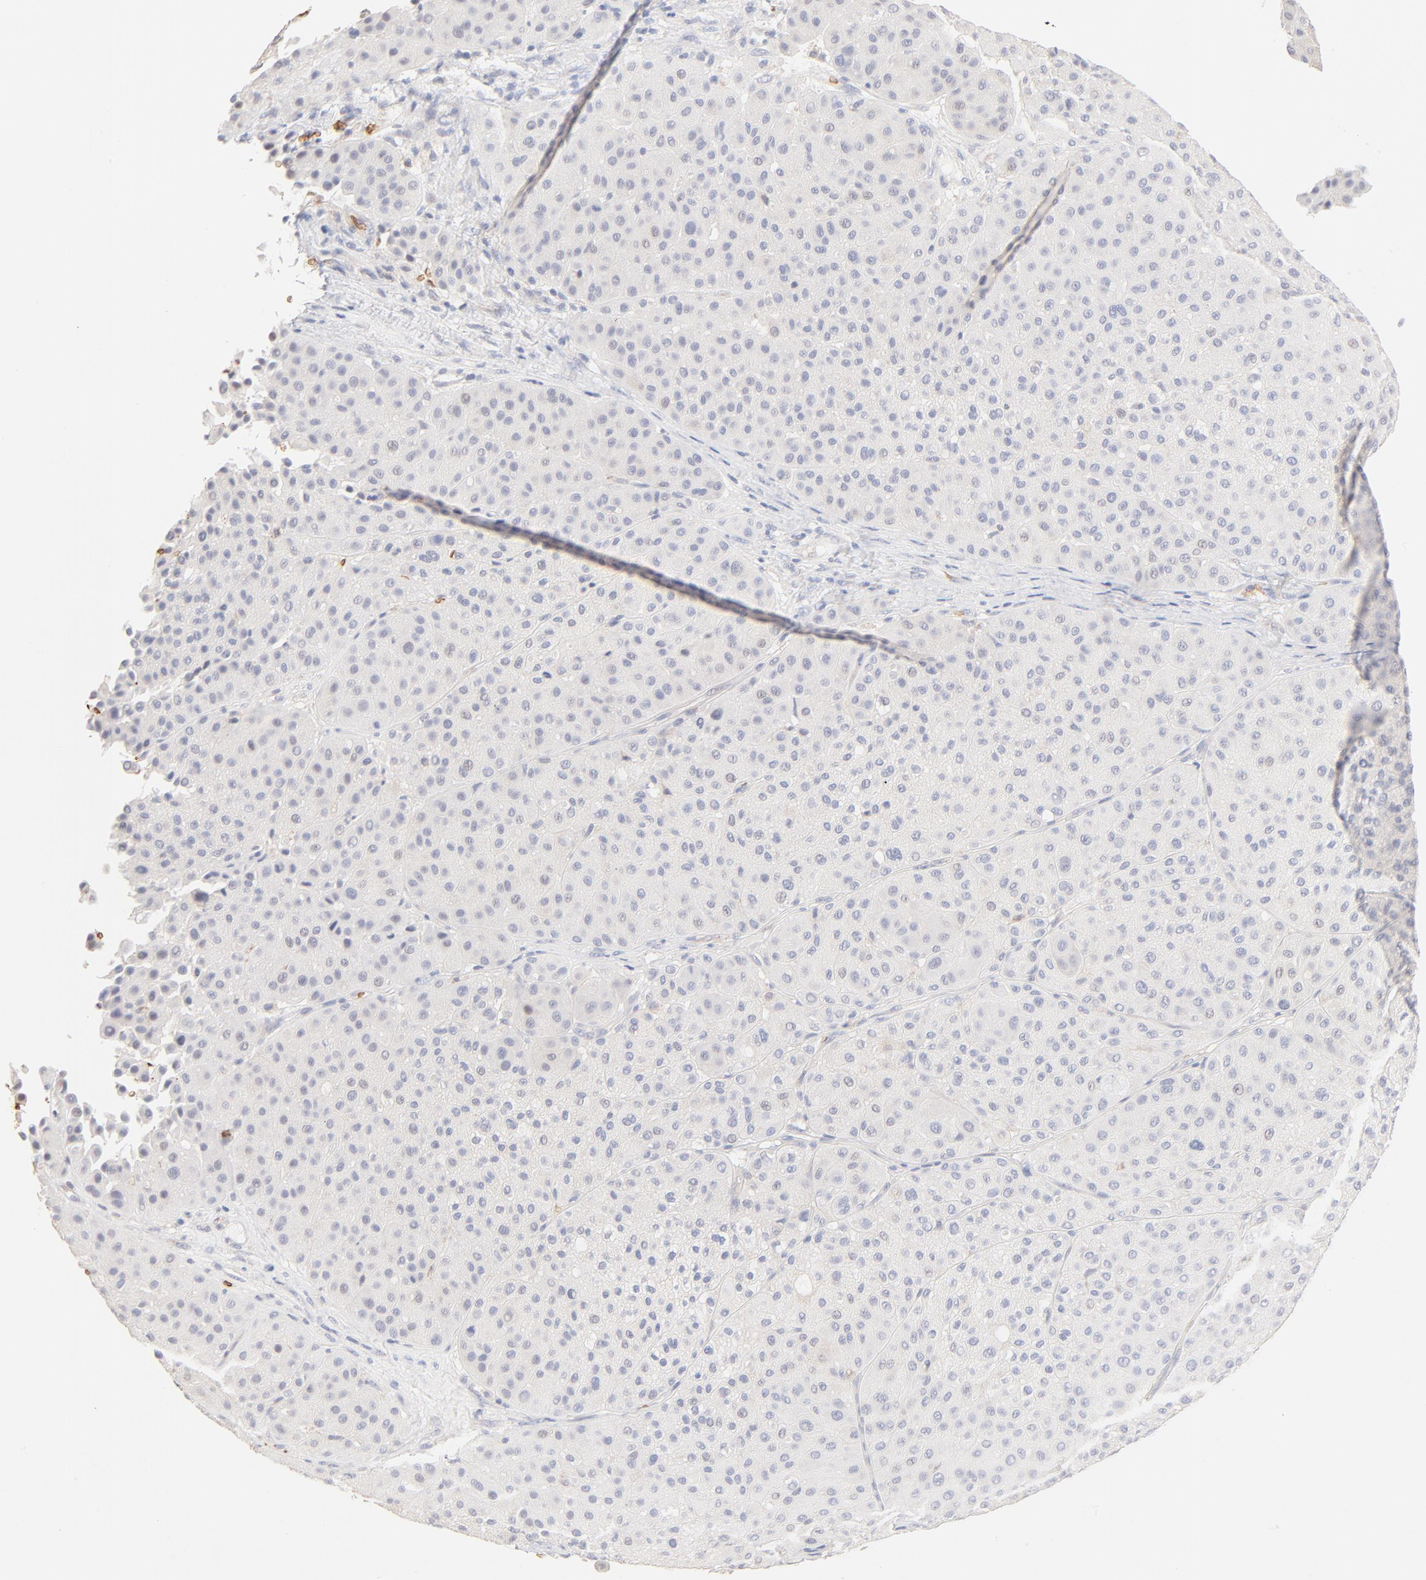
{"staining": {"intensity": "negative", "quantity": "none", "location": "none"}, "tissue": "melanoma", "cell_type": "Tumor cells", "image_type": "cancer", "snomed": [{"axis": "morphology", "description": "Normal tissue, NOS"}, {"axis": "morphology", "description": "Malignant melanoma, Metastatic site"}, {"axis": "topography", "description": "Skin"}], "caption": "DAB immunohistochemical staining of human malignant melanoma (metastatic site) shows no significant positivity in tumor cells.", "gene": "SPTB", "patient": {"sex": "male", "age": 41}}